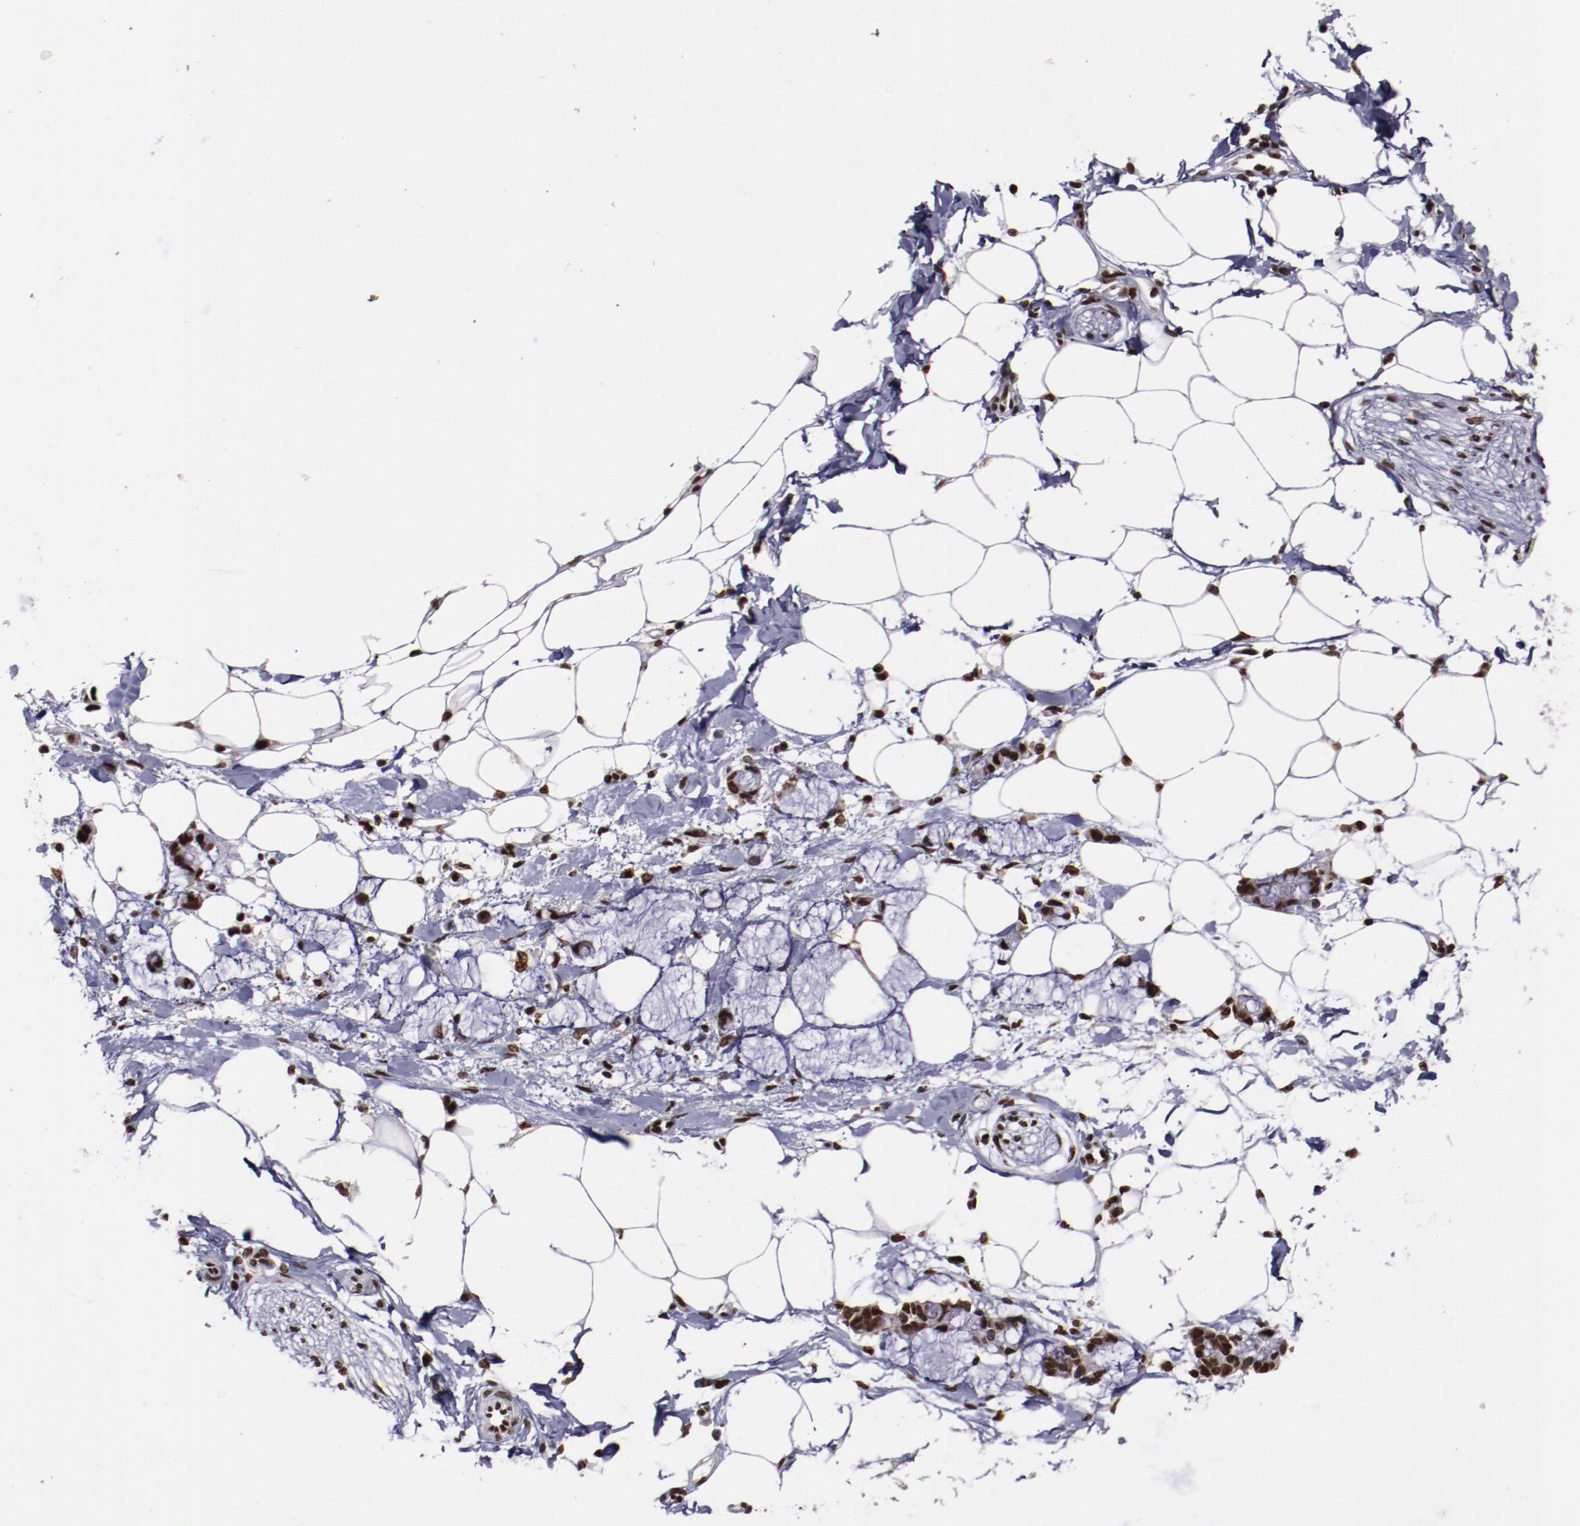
{"staining": {"intensity": "strong", "quantity": ">75%", "location": "nuclear"}, "tissue": "adipose tissue", "cell_type": "Adipocytes", "image_type": "normal", "snomed": [{"axis": "morphology", "description": "Normal tissue, NOS"}, {"axis": "morphology", "description": "Adenocarcinoma, NOS"}, {"axis": "topography", "description": "Colon"}, {"axis": "topography", "description": "Peripheral nerve tissue"}], "caption": "IHC histopathology image of benign adipose tissue: adipose tissue stained using immunohistochemistry demonstrates high levels of strong protein expression localized specifically in the nuclear of adipocytes, appearing as a nuclear brown color.", "gene": "APEX1", "patient": {"sex": "male", "age": 14}}